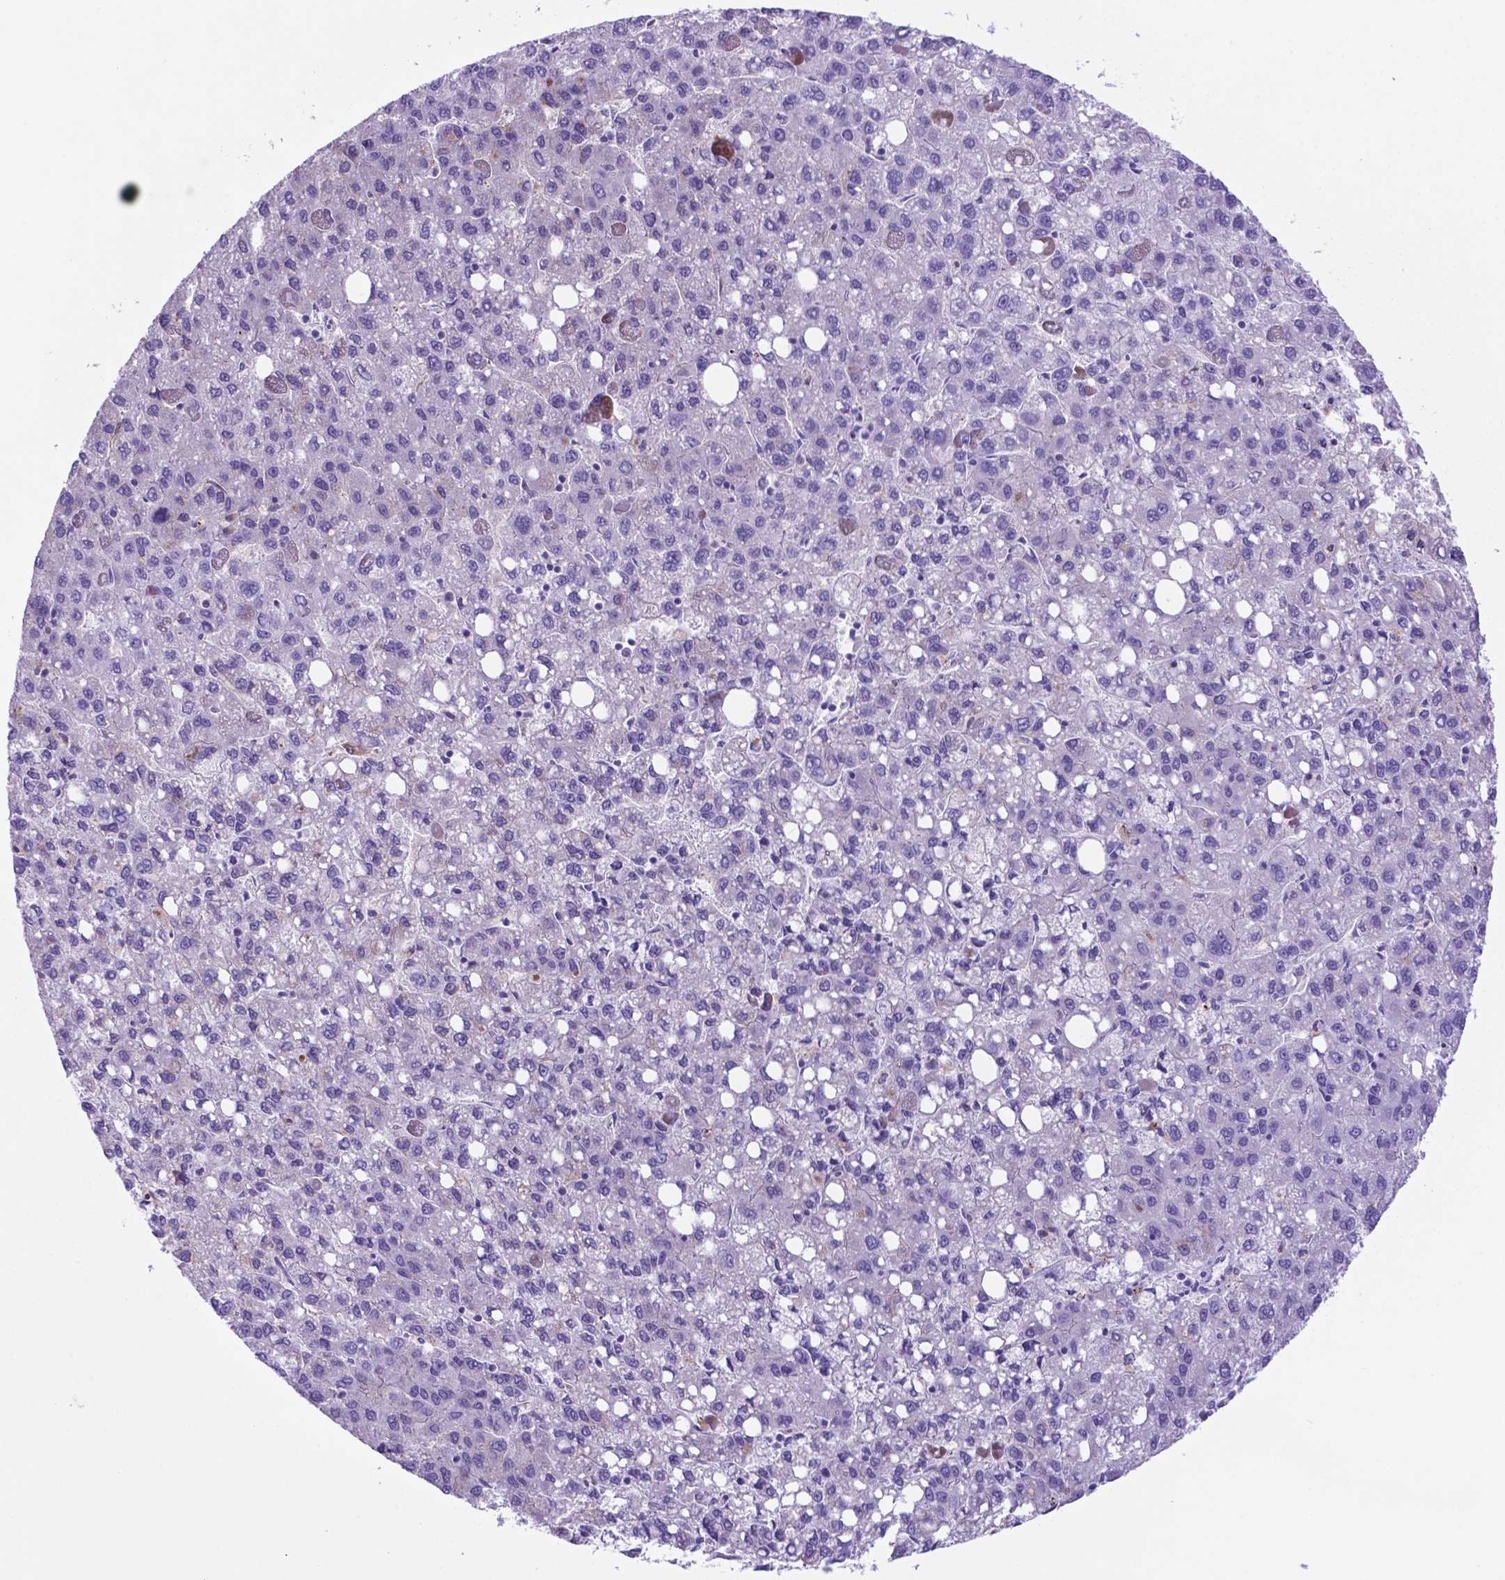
{"staining": {"intensity": "negative", "quantity": "none", "location": "none"}, "tissue": "liver cancer", "cell_type": "Tumor cells", "image_type": "cancer", "snomed": [{"axis": "morphology", "description": "Carcinoma, Hepatocellular, NOS"}, {"axis": "topography", "description": "Liver"}], "caption": "DAB immunohistochemical staining of hepatocellular carcinoma (liver) reveals no significant expression in tumor cells.", "gene": "LZTR1", "patient": {"sex": "female", "age": 82}}